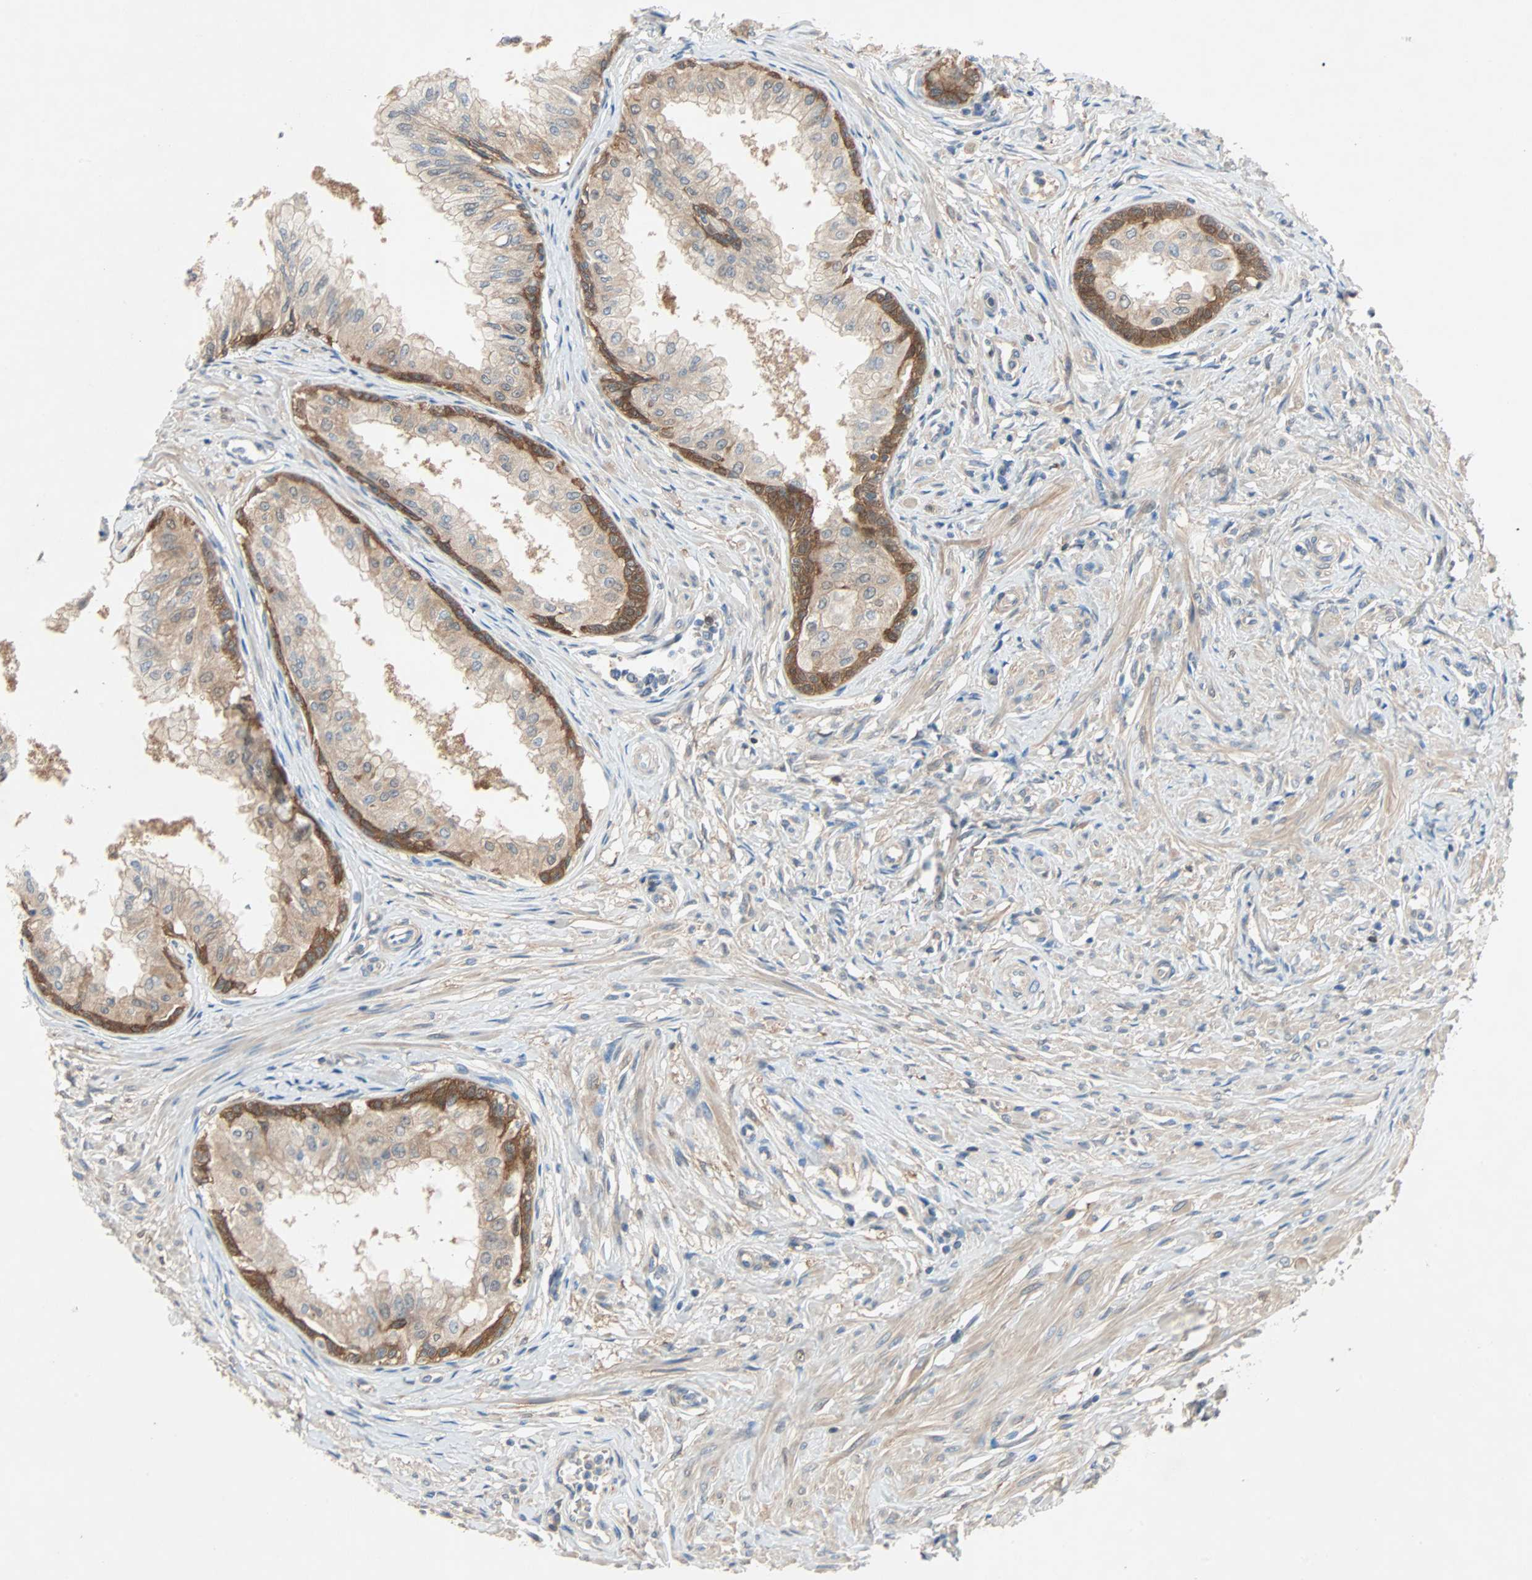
{"staining": {"intensity": "moderate", "quantity": "25%-75%", "location": "cytoplasmic/membranous"}, "tissue": "prostate", "cell_type": "Glandular cells", "image_type": "normal", "snomed": [{"axis": "morphology", "description": "Normal tissue, NOS"}, {"axis": "topography", "description": "Prostate"}, {"axis": "topography", "description": "Seminal veicle"}], "caption": "Immunohistochemical staining of normal human prostate displays moderate cytoplasmic/membranous protein positivity in about 25%-75% of glandular cells. The staining was performed using DAB to visualize the protein expression in brown, while the nuclei were stained in blue with hematoxylin (Magnification: 20x).", "gene": "TNFRSF12A", "patient": {"sex": "male", "age": 60}}